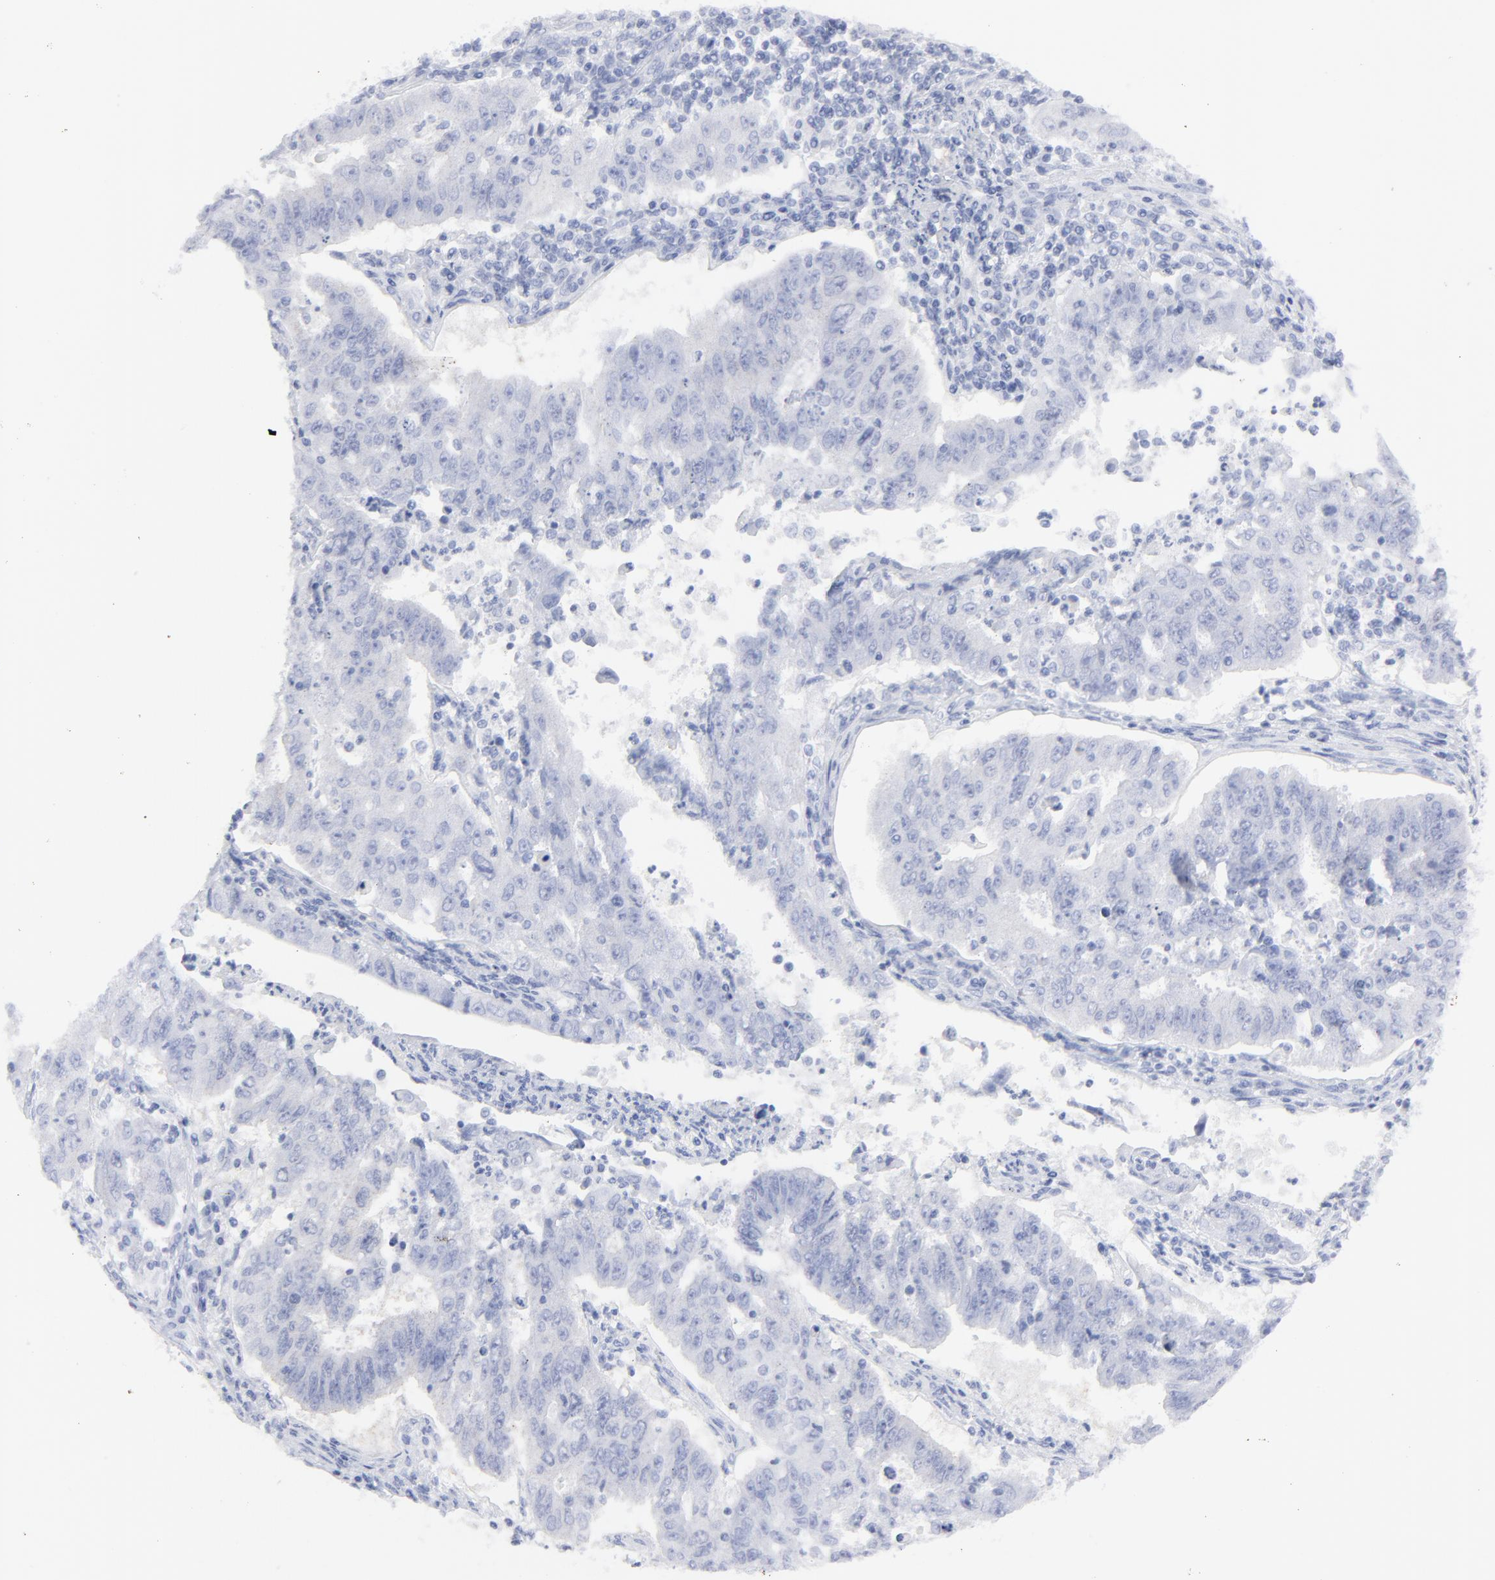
{"staining": {"intensity": "negative", "quantity": "none", "location": "none"}, "tissue": "endometrial cancer", "cell_type": "Tumor cells", "image_type": "cancer", "snomed": [{"axis": "morphology", "description": "Adenocarcinoma, NOS"}, {"axis": "topography", "description": "Endometrium"}], "caption": "This is an immunohistochemistry image of endometrial cancer. There is no expression in tumor cells.", "gene": "CNTN3", "patient": {"sex": "female", "age": 42}}